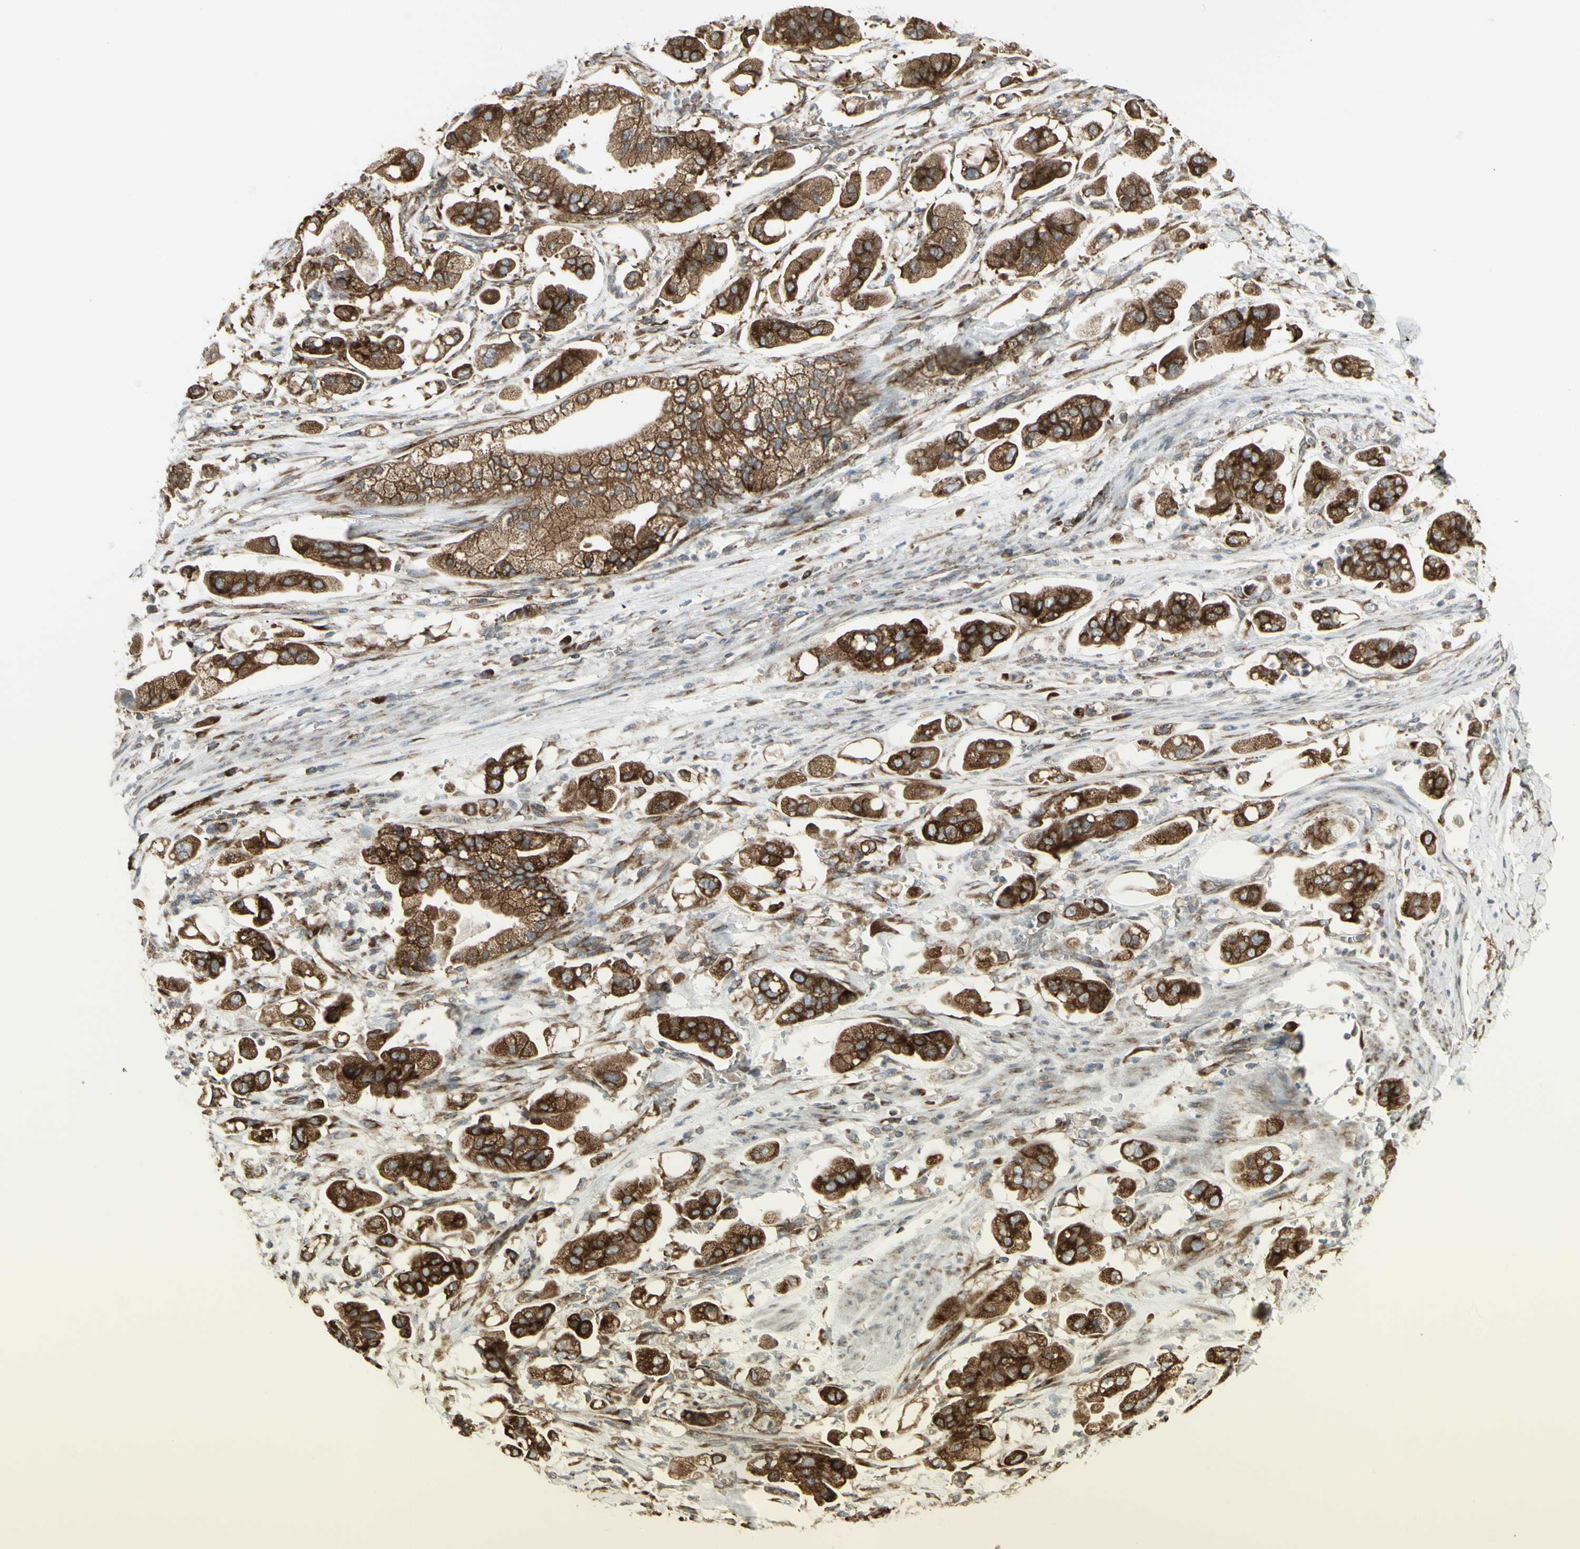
{"staining": {"intensity": "strong", "quantity": ">75%", "location": "cytoplasmic/membranous"}, "tissue": "stomach cancer", "cell_type": "Tumor cells", "image_type": "cancer", "snomed": [{"axis": "morphology", "description": "Adenocarcinoma, NOS"}, {"axis": "topography", "description": "Stomach"}], "caption": "Stomach cancer stained with DAB (3,3'-diaminobenzidine) immunohistochemistry (IHC) shows high levels of strong cytoplasmic/membranous staining in approximately >75% of tumor cells. Using DAB (3,3'-diaminobenzidine) (brown) and hematoxylin (blue) stains, captured at high magnification using brightfield microscopy.", "gene": "FKBP3", "patient": {"sex": "male", "age": 62}}